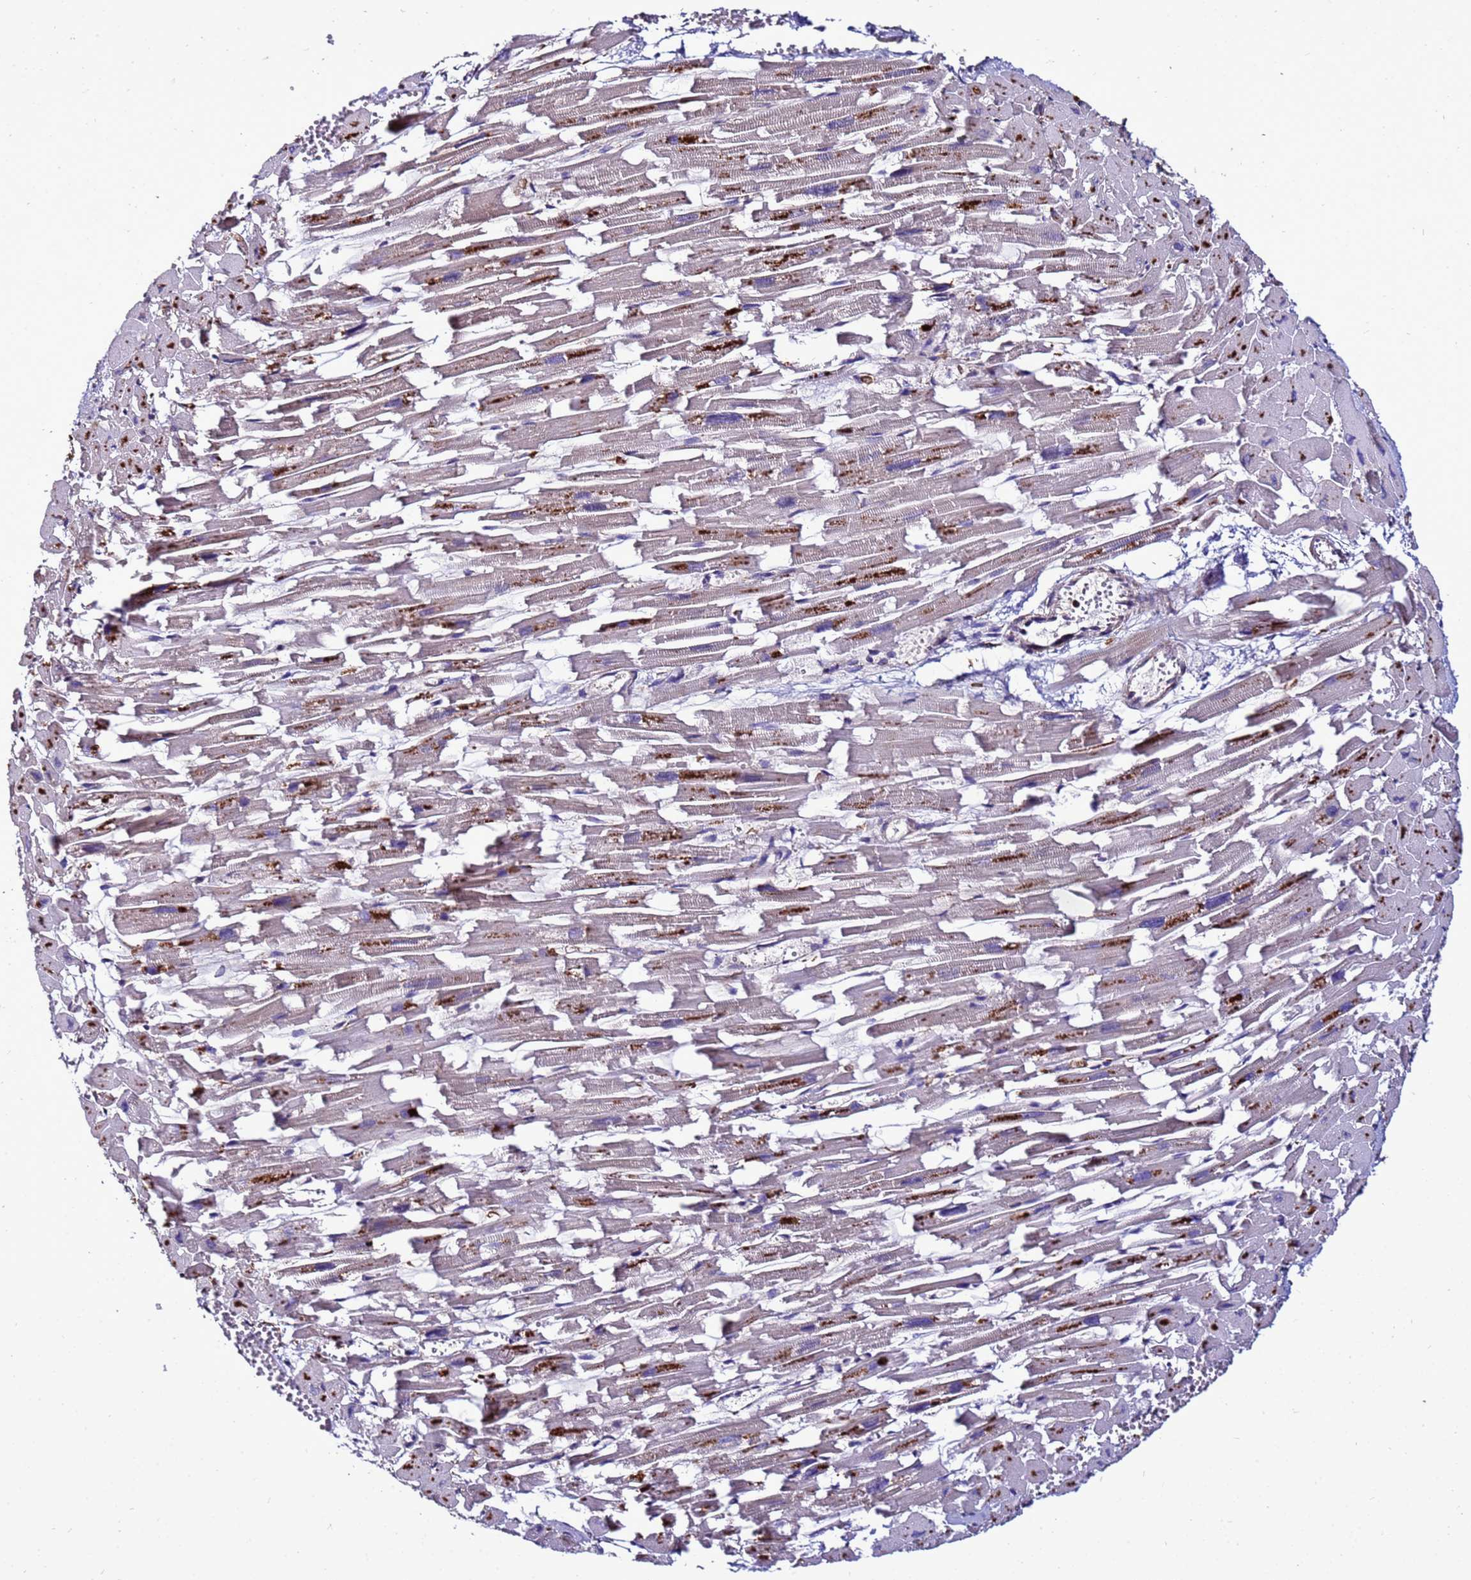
{"staining": {"intensity": "weak", "quantity": "25%-75%", "location": "cytoplasmic/membranous"}, "tissue": "heart muscle", "cell_type": "Cardiomyocytes", "image_type": "normal", "snomed": [{"axis": "morphology", "description": "Normal tissue, NOS"}, {"axis": "topography", "description": "Heart"}], "caption": "Immunohistochemical staining of unremarkable heart muscle reveals 25%-75% levels of weak cytoplasmic/membranous protein positivity in about 25%-75% of cardiomyocytes. The staining is performed using DAB (3,3'-diaminobenzidine) brown chromogen to label protein expression. The nuclei are counter-stained blue using hematoxylin.", "gene": "ANTKMT", "patient": {"sex": "female", "age": 64}}